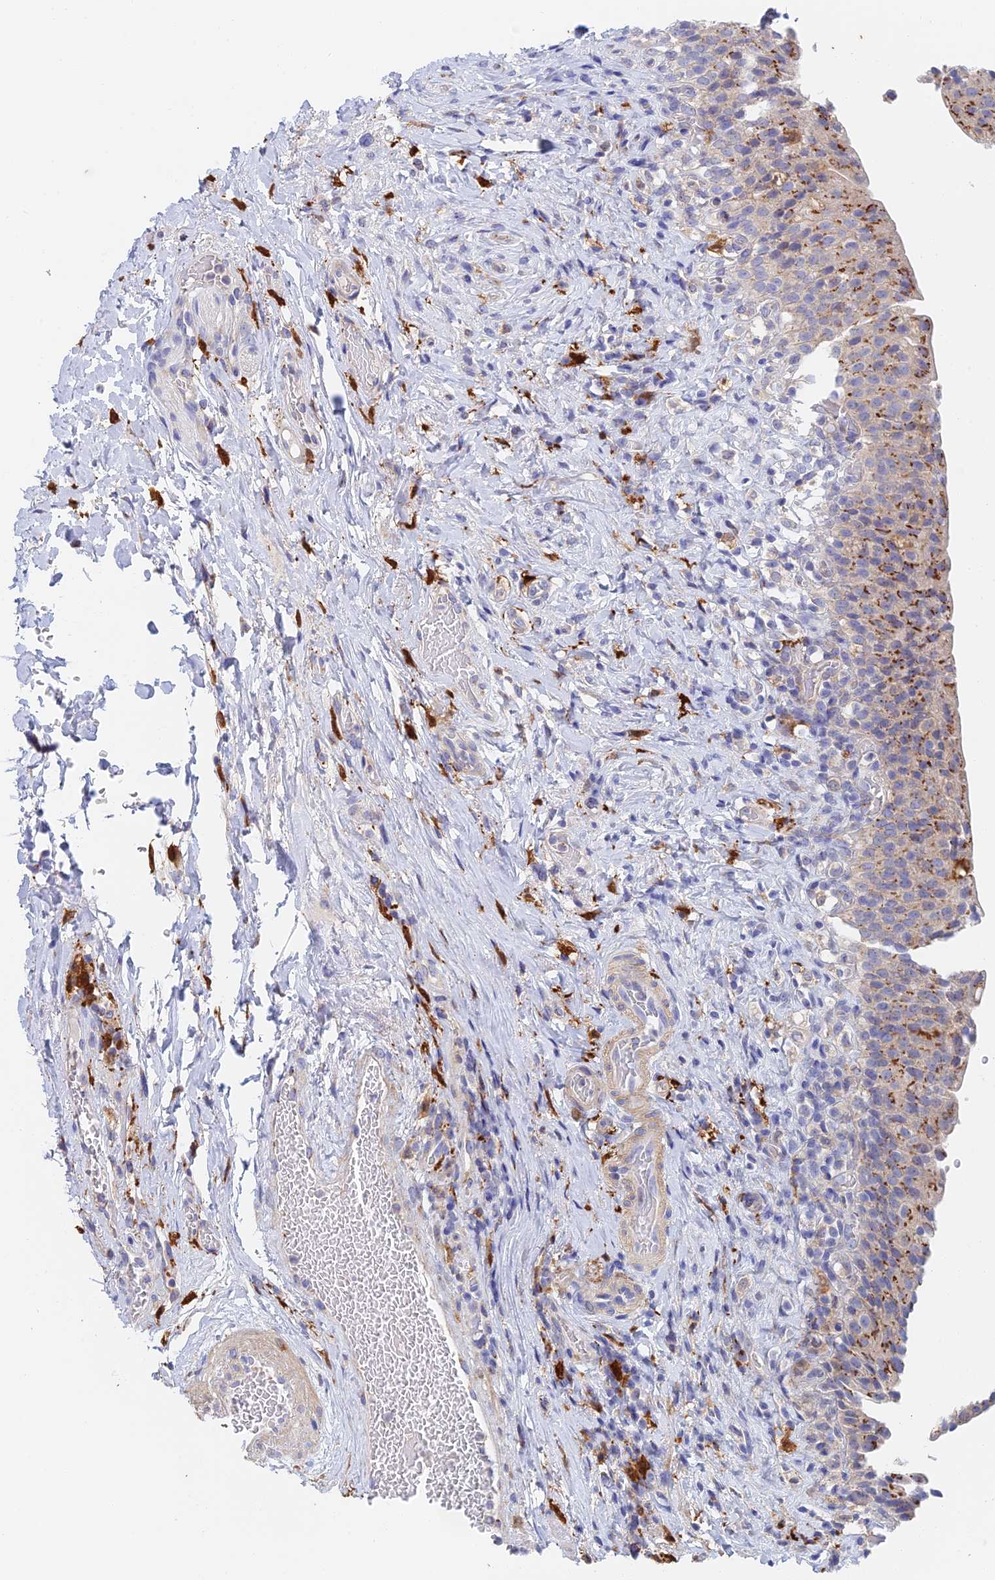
{"staining": {"intensity": "strong", "quantity": "25%-75%", "location": "cytoplasmic/membranous"}, "tissue": "urinary bladder", "cell_type": "Urothelial cells", "image_type": "normal", "snomed": [{"axis": "morphology", "description": "Normal tissue, NOS"}, {"axis": "morphology", "description": "Inflammation, NOS"}, {"axis": "topography", "description": "Urinary bladder"}], "caption": "Urothelial cells show high levels of strong cytoplasmic/membranous expression in about 25%-75% of cells in normal human urinary bladder.", "gene": "SLC24A3", "patient": {"sex": "male", "age": 64}}